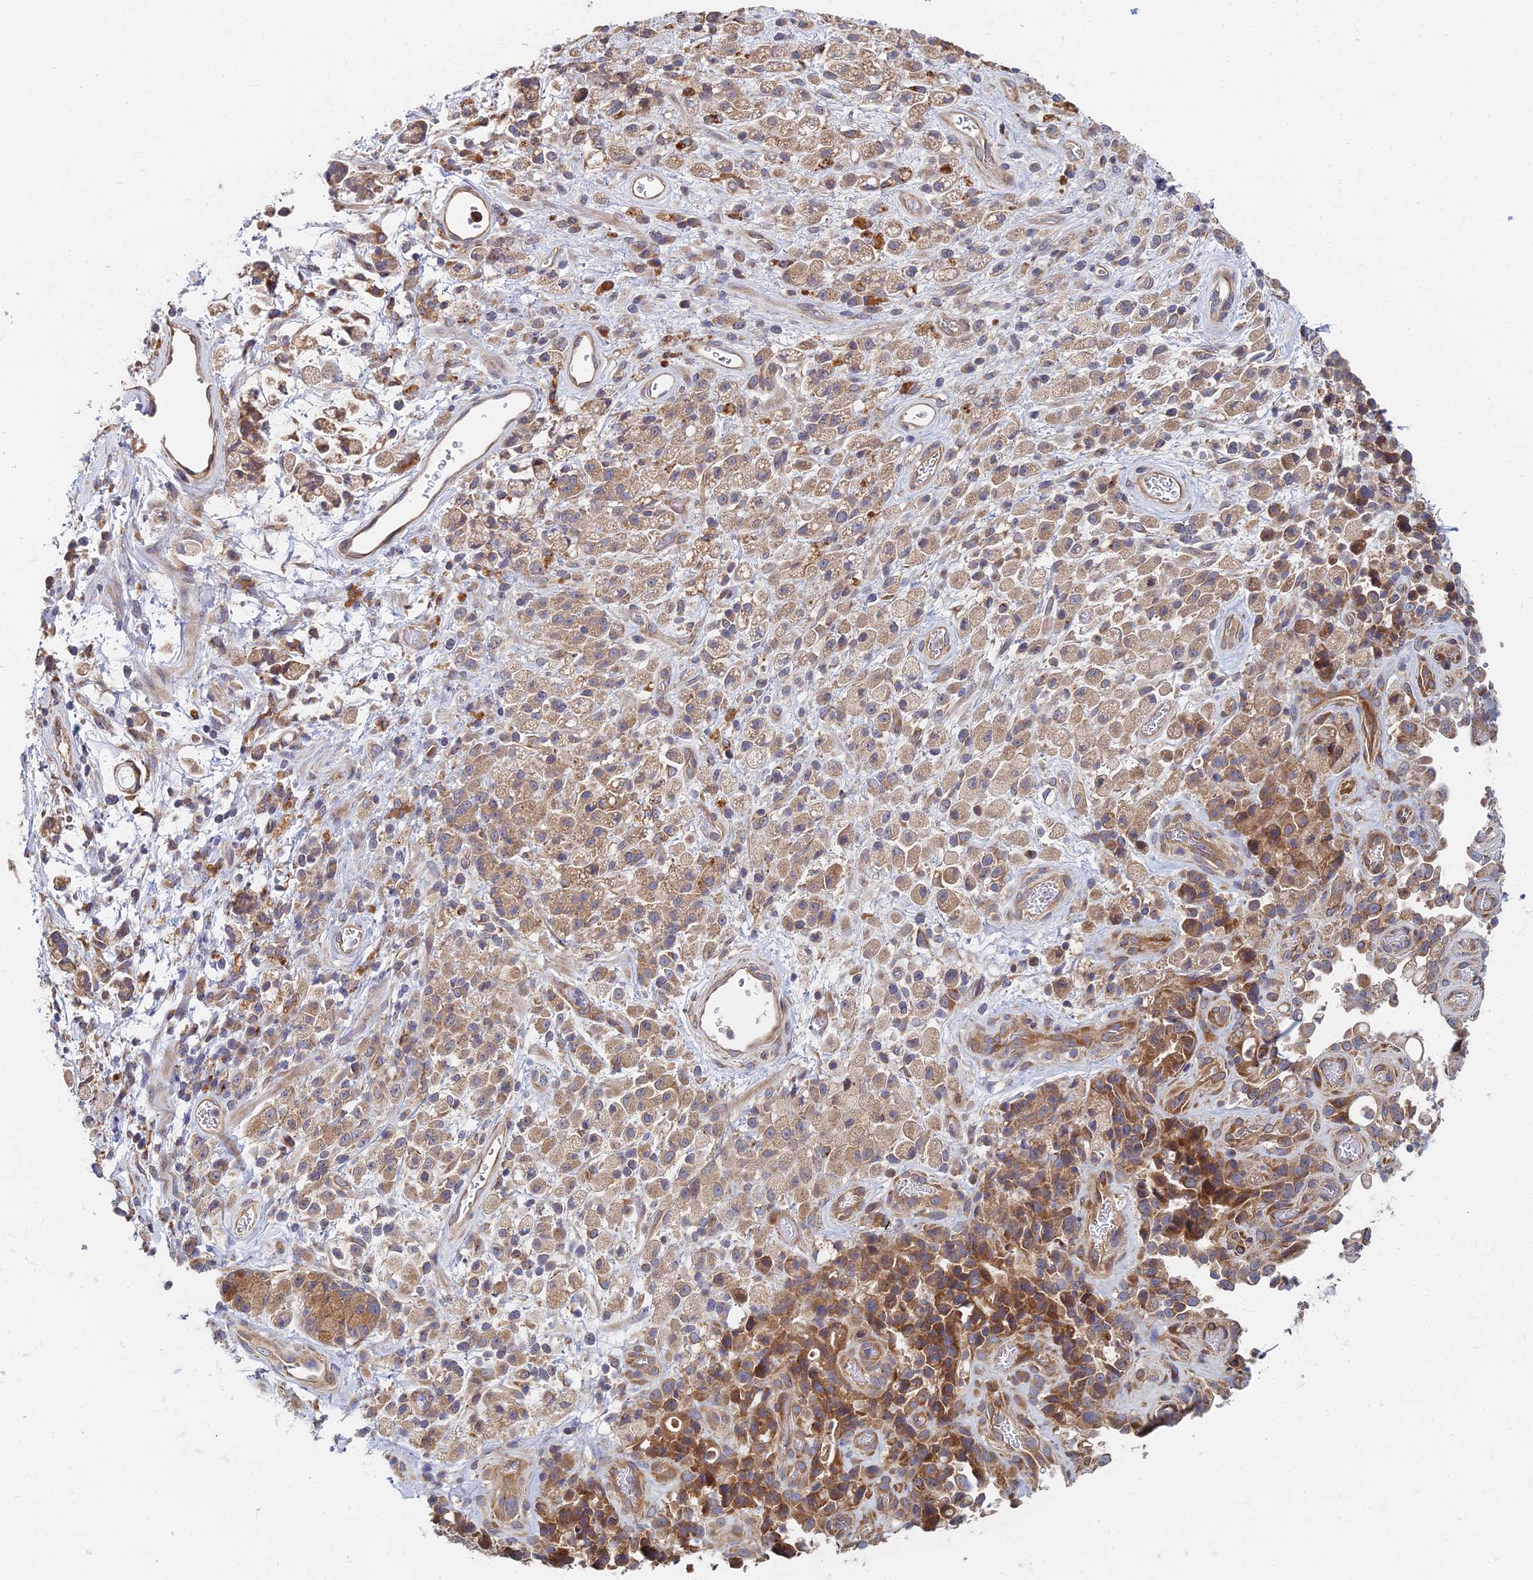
{"staining": {"intensity": "moderate", "quantity": ">75%", "location": "cytoplasmic/membranous"}, "tissue": "stomach cancer", "cell_type": "Tumor cells", "image_type": "cancer", "snomed": [{"axis": "morphology", "description": "Adenocarcinoma, NOS"}, {"axis": "topography", "description": "Stomach"}], "caption": "Immunohistochemistry (DAB) staining of adenocarcinoma (stomach) exhibits moderate cytoplasmic/membranous protein staining in approximately >75% of tumor cells.", "gene": "CCZ1", "patient": {"sex": "female", "age": 60}}